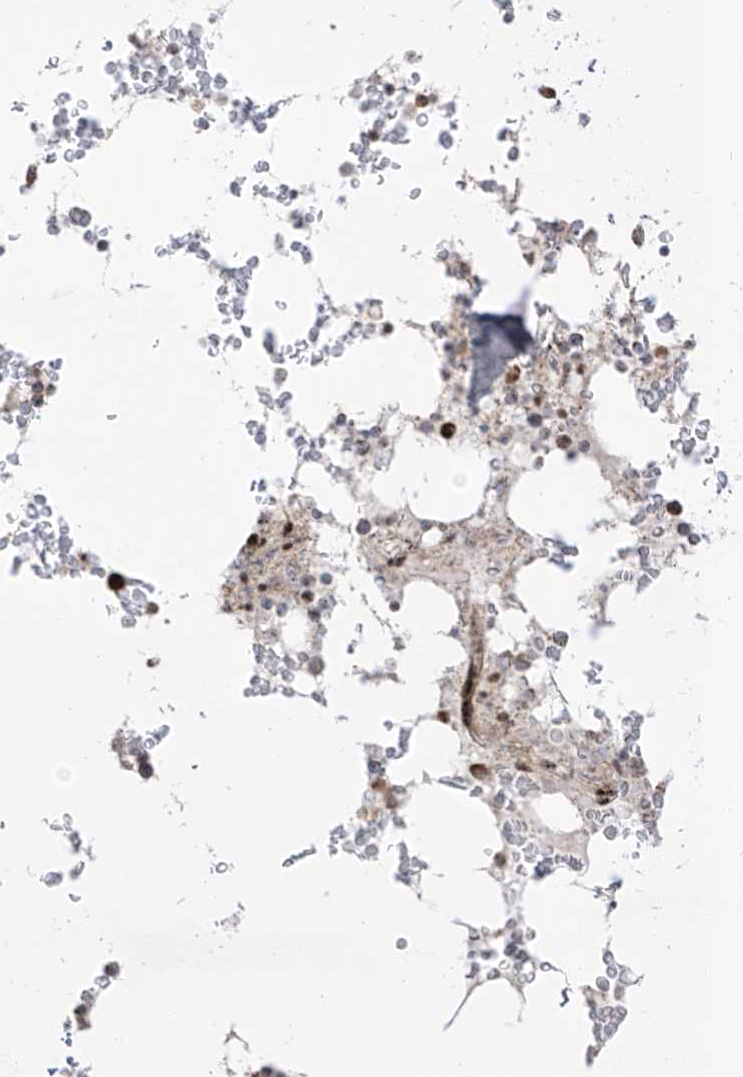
{"staining": {"intensity": "moderate", "quantity": "<25%", "location": "cytoplasmic/membranous"}, "tissue": "bone marrow", "cell_type": "Hematopoietic cells", "image_type": "normal", "snomed": [{"axis": "morphology", "description": "Normal tissue, NOS"}, {"axis": "topography", "description": "Bone marrow"}], "caption": "Immunohistochemical staining of unremarkable bone marrow exhibits <25% levels of moderate cytoplasmic/membranous protein staining in about <25% of hematopoietic cells.", "gene": "ZBTB8A", "patient": {"sex": "male", "age": 58}}